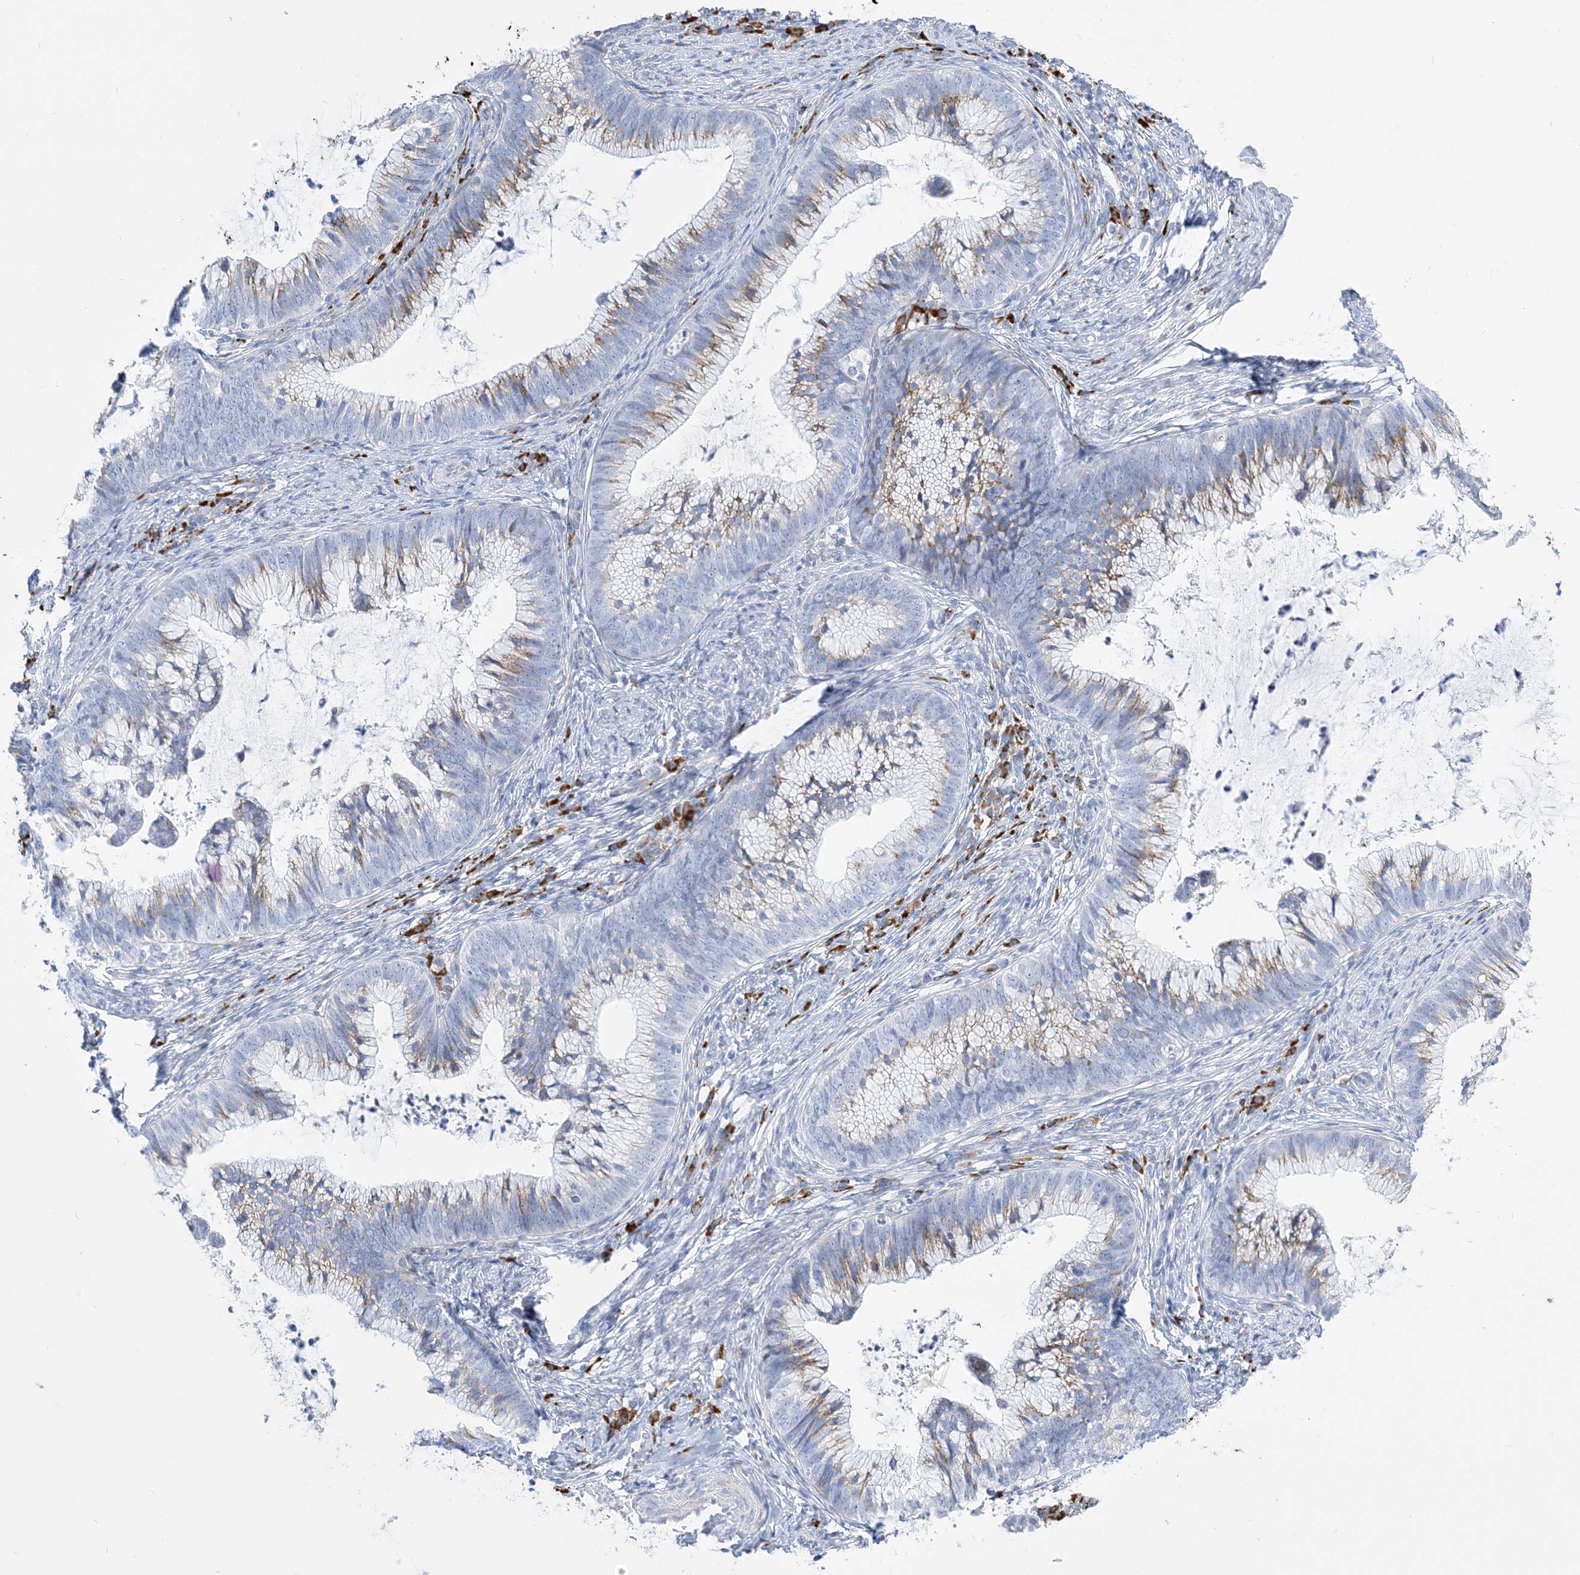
{"staining": {"intensity": "moderate", "quantity": "<25%", "location": "cytoplasmic/membranous"}, "tissue": "cervical cancer", "cell_type": "Tumor cells", "image_type": "cancer", "snomed": [{"axis": "morphology", "description": "Adenocarcinoma, NOS"}, {"axis": "topography", "description": "Cervix"}], "caption": "Adenocarcinoma (cervical) stained with a protein marker exhibits moderate staining in tumor cells.", "gene": "TSPYL6", "patient": {"sex": "female", "age": 36}}